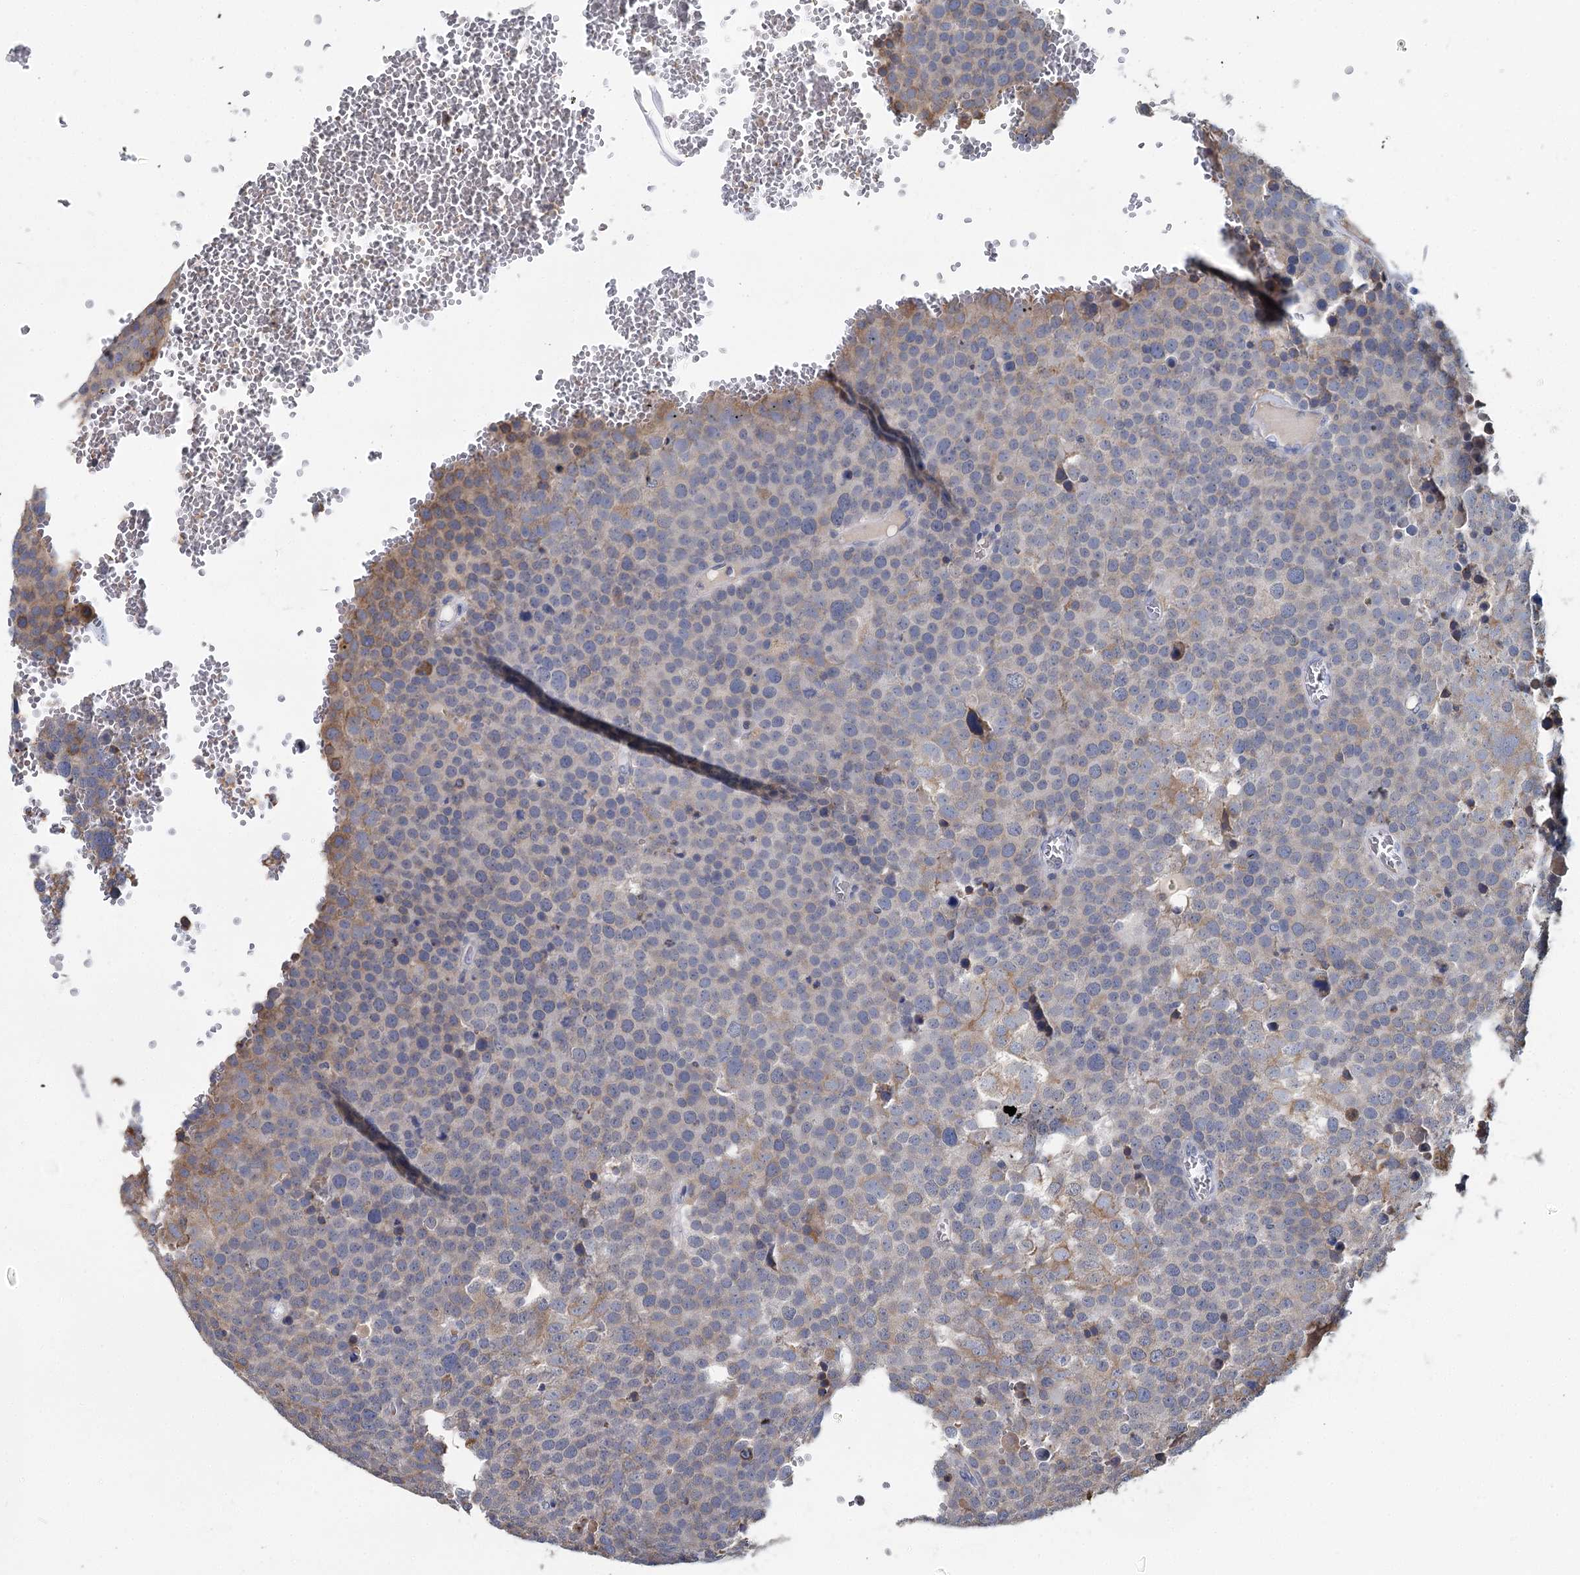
{"staining": {"intensity": "moderate", "quantity": "<25%", "location": "cytoplasmic/membranous"}, "tissue": "testis cancer", "cell_type": "Tumor cells", "image_type": "cancer", "snomed": [{"axis": "morphology", "description": "Seminoma, NOS"}, {"axis": "topography", "description": "Testis"}], "caption": "Immunohistochemistry staining of testis seminoma, which exhibits low levels of moderate cytoplasmic/membranous positivity in about <25% of tumor cells indicating moderate cytoplasmic/membranous protein staining. The staining was performed using DAB (3,3'-diaminobenzidine) (brown) for protein detection and nuclei were counterstained in hematoxylin (blue).", "gene": "ANKRD16", "patient": {"sex": "male", "age": 71}}